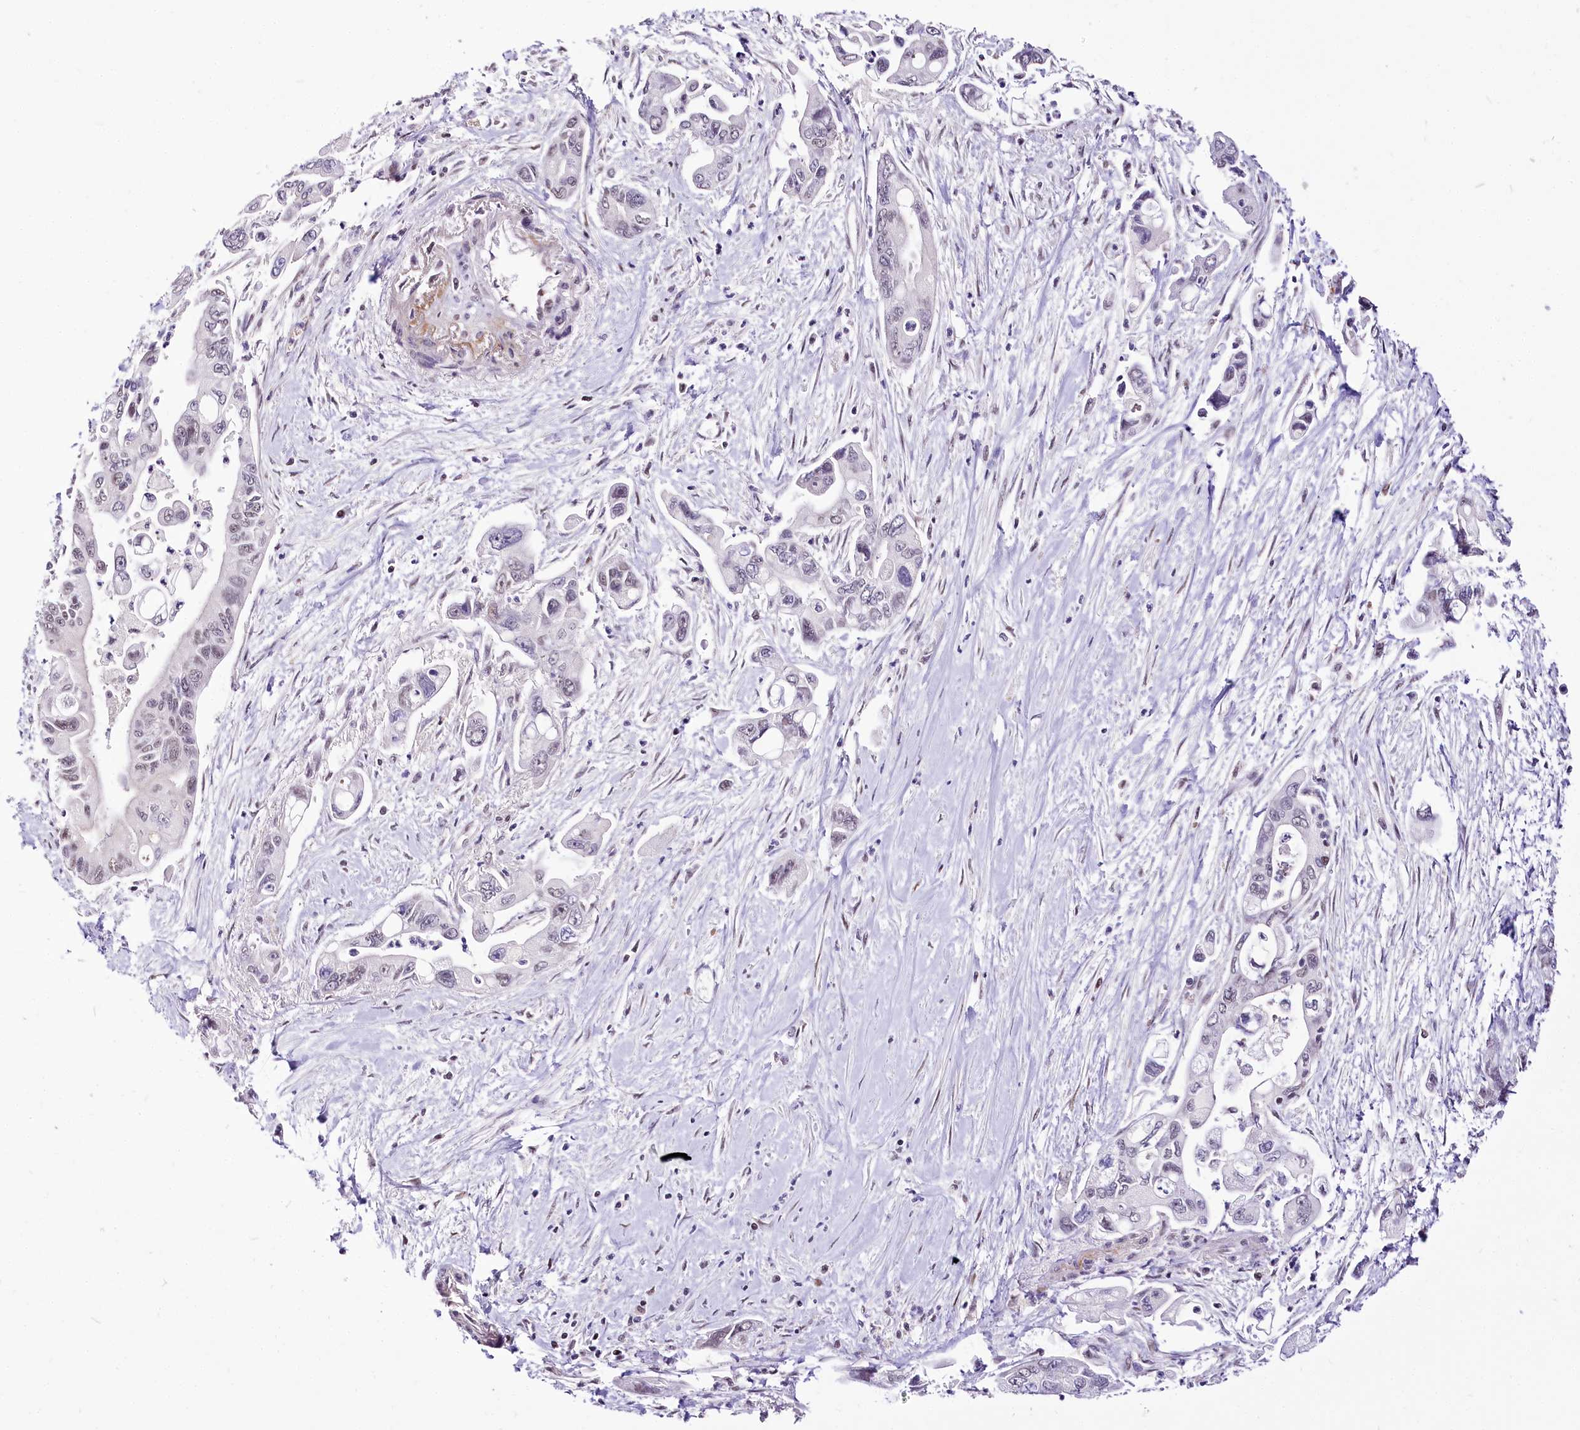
{"staining": {"intensity": "negative", "quantity": "none", "location": "none"}, "tissue": "pancreatic cancer", "cell_type": "Tumor cells", "image_type": "cancer", "snomed": [{"axis": "morphology", "description": "Adenocarcinoma, NOS"}, {"axis": "topography", "description": "Pancreas"}], "caption": "Human pancreatic cancer (adenocarcinoma) stained for a protein using immunohistochemistry (IHC) exhibits no positivity in tumor cells.", "gene": "POLA2", "patient": {"sex": "male", "age": 70}}